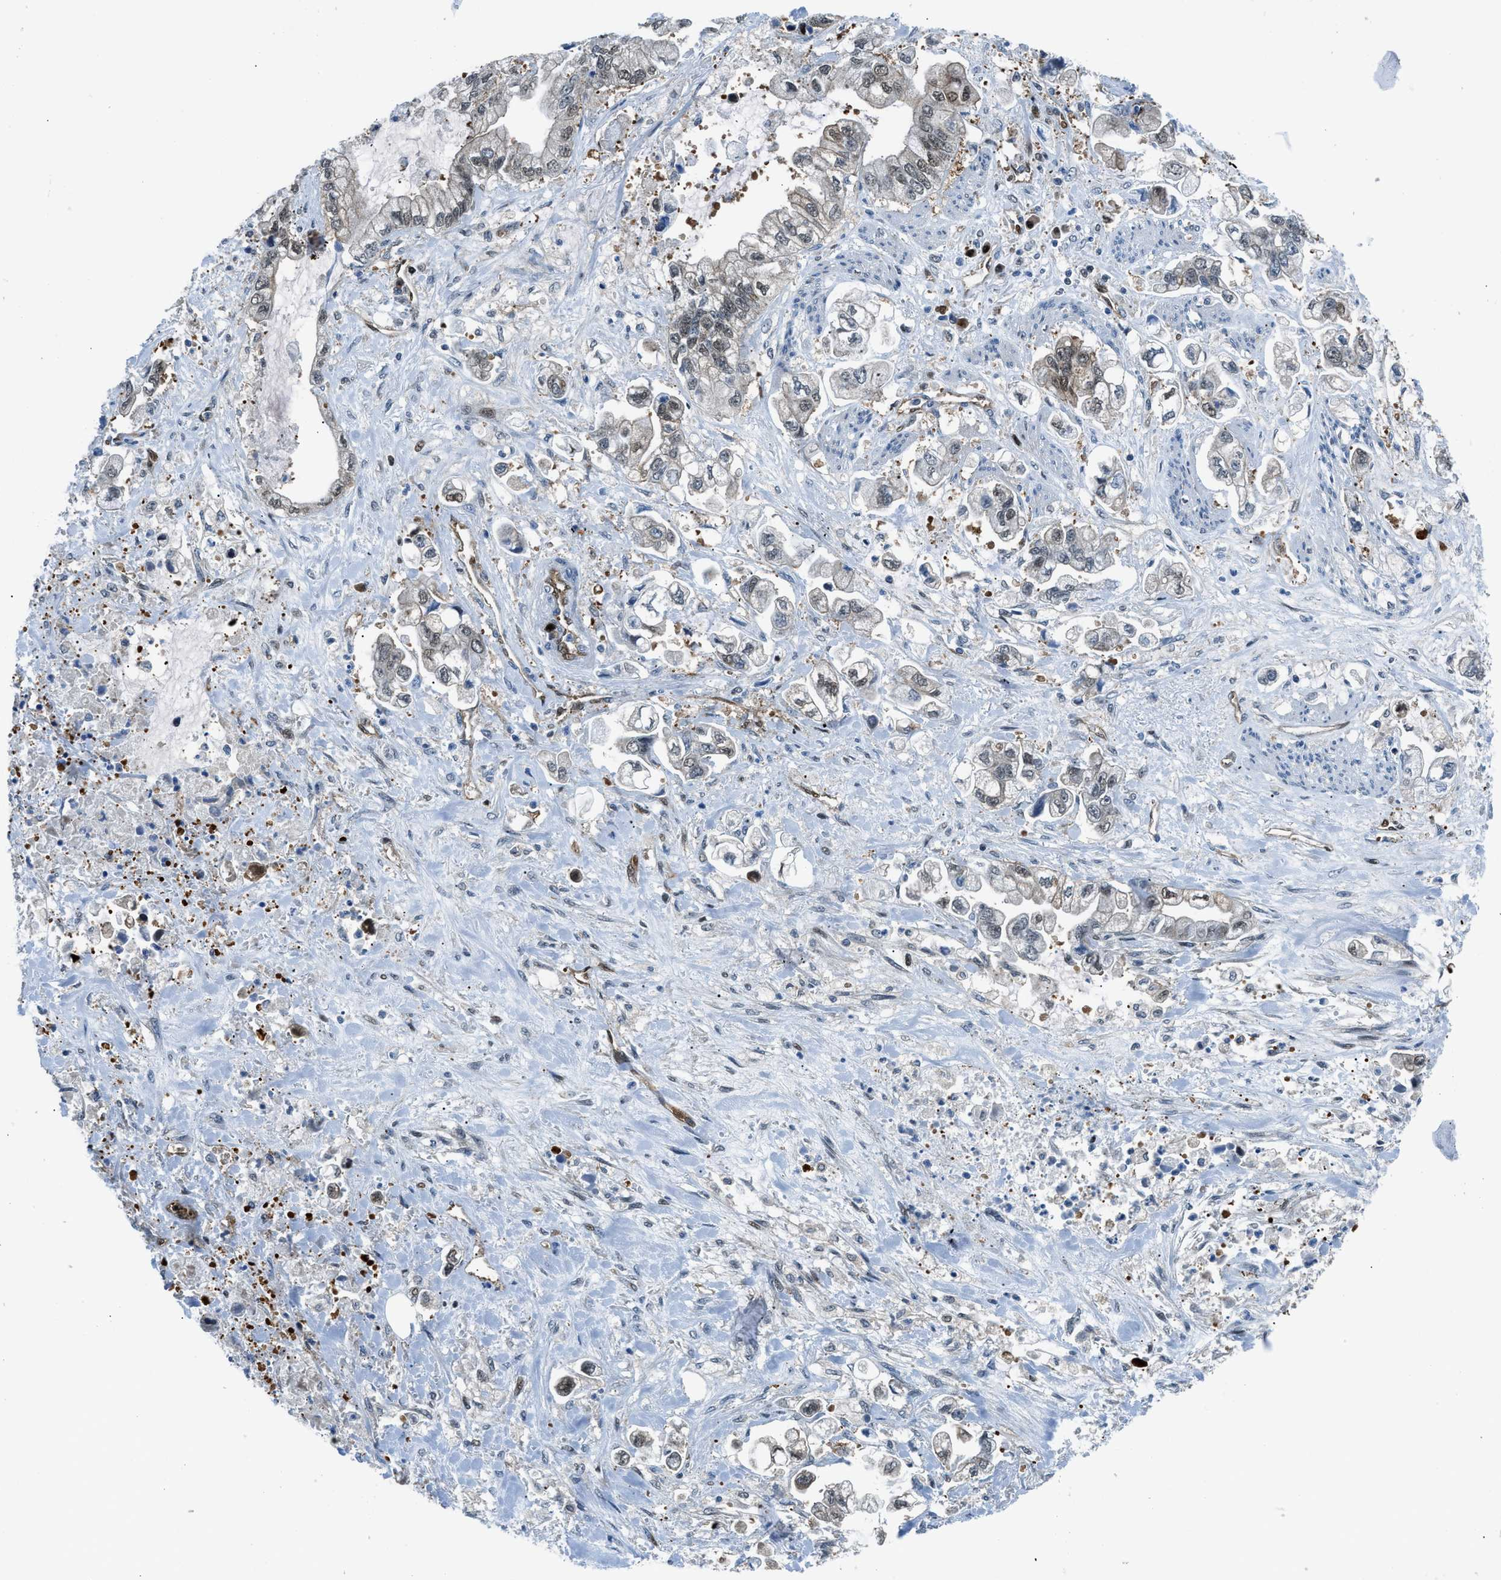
{"staining": {"intensity": "weak", "quantity": "<25%", "location": "cytoplasmic/membranous,nuclear"}, "tissue": "stomach cancer", "cell_type": "Tumor cells", "image_type": "cancer", "snomed": [{"axis": "morphology", "description": "Normal tissue, NOS"}, {"axis": "morphology", "description": "Adenocarcinoma, NOS"}, {"axis": "topography", "description": "Stomach"}], "caption": "Tumor cells show no significant protein expression in stomach cancer (adenocarcinoma).", "gene": "YWHAE", "patient": {"sex": "male", "age": 62}}